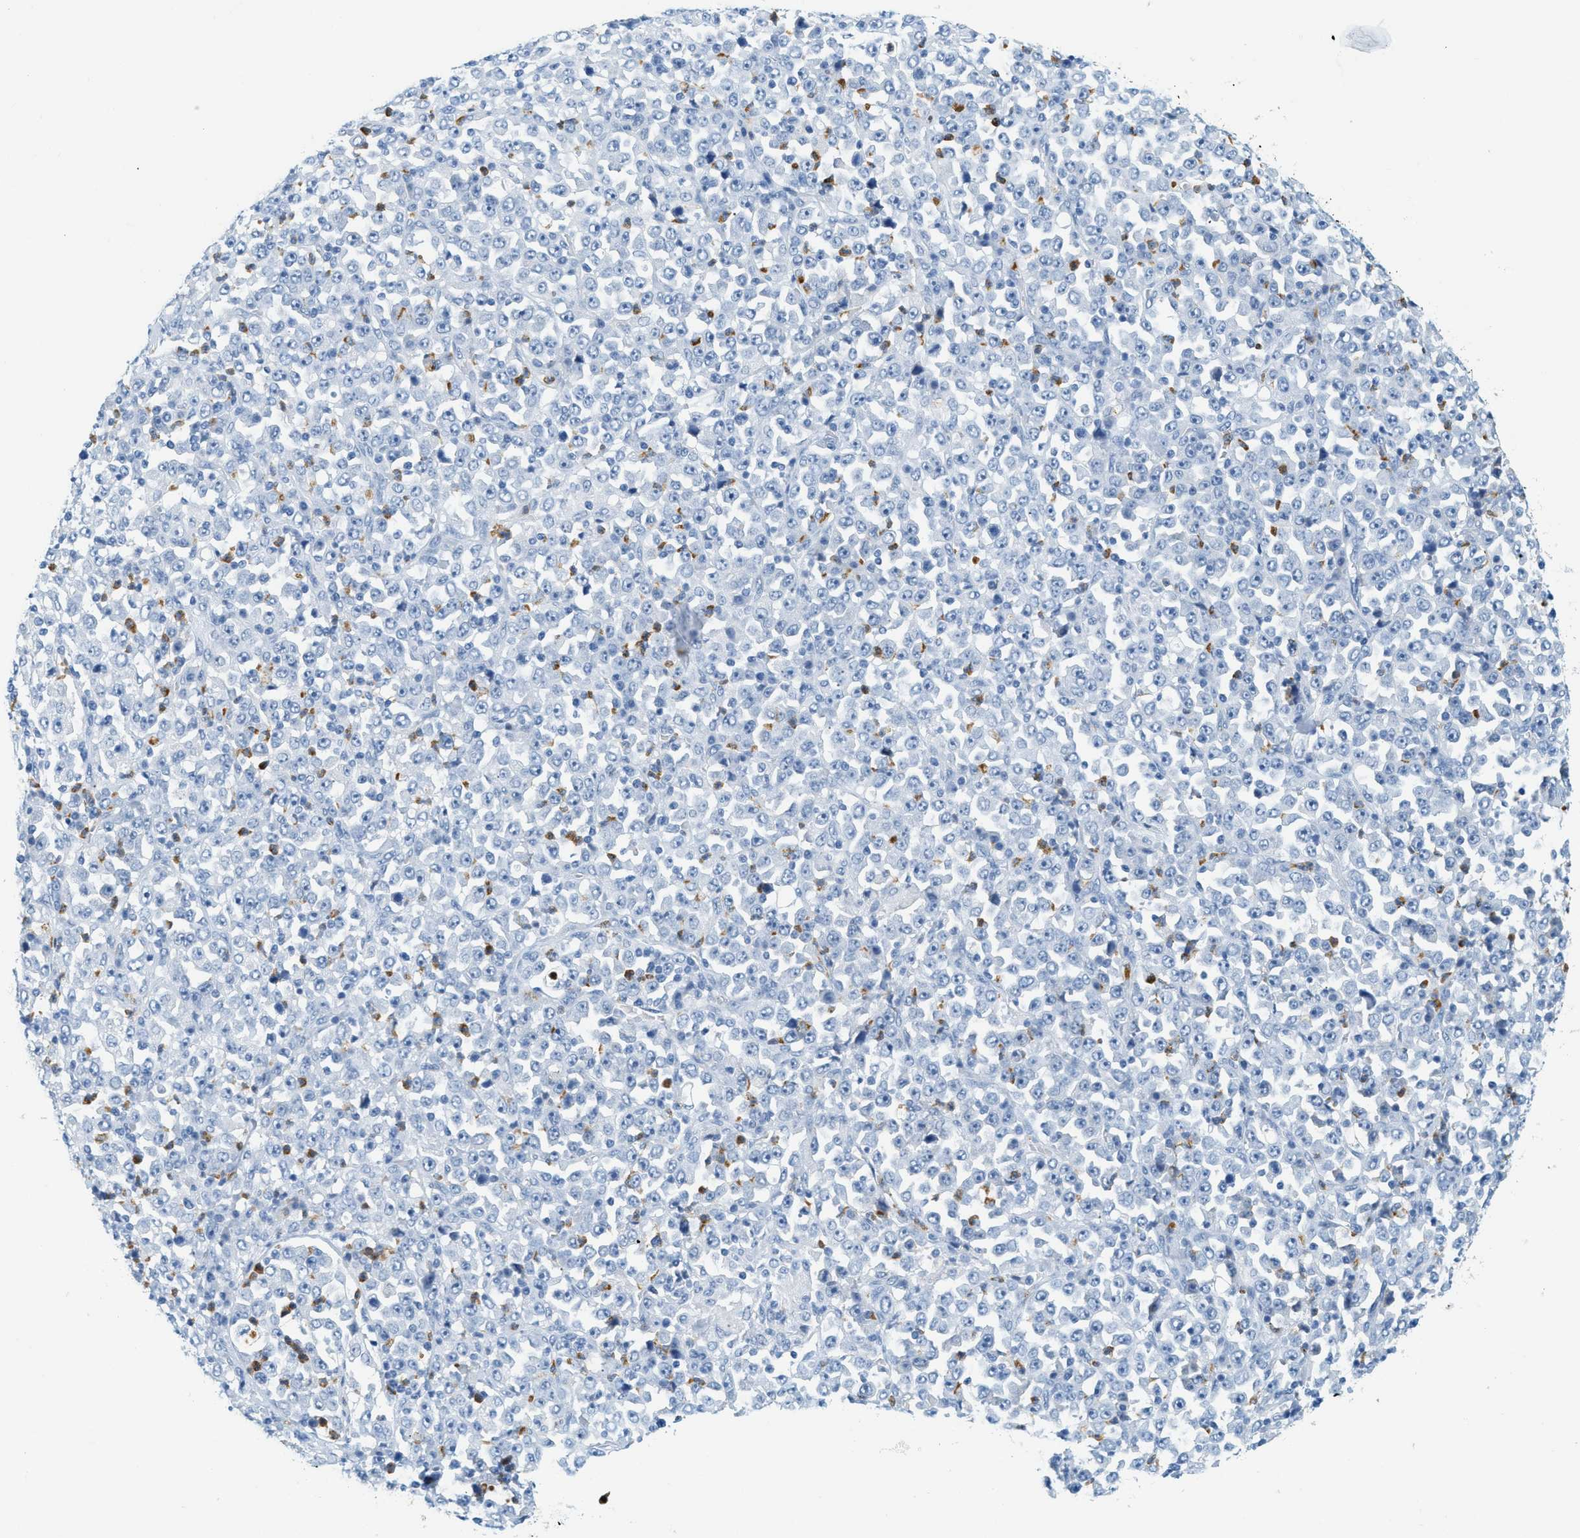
{"staining": {"intensity": "negative", "quantity": "none", "location": "none"}, "tissue": "stomach cancer", "cell_type": "Tumor cells", "image_type": "cancer", "snomed": [{"axis": "morphology", "description": "Normal tissue, NOS"}, {"axis": "morphology", "description": "Adenocarcinoma, NOS"}, {"axis": "topography", "description": "Stomach, upper"}, {"axis": "topography", "description": "Stomach"}], "caption": "Protein analysis of stomach cancer (adenocarcinoma) demonstrates no significant positivity in tumor cells.", "gene": "LCN2", "patient": {"sex": "male", "age": 59}}